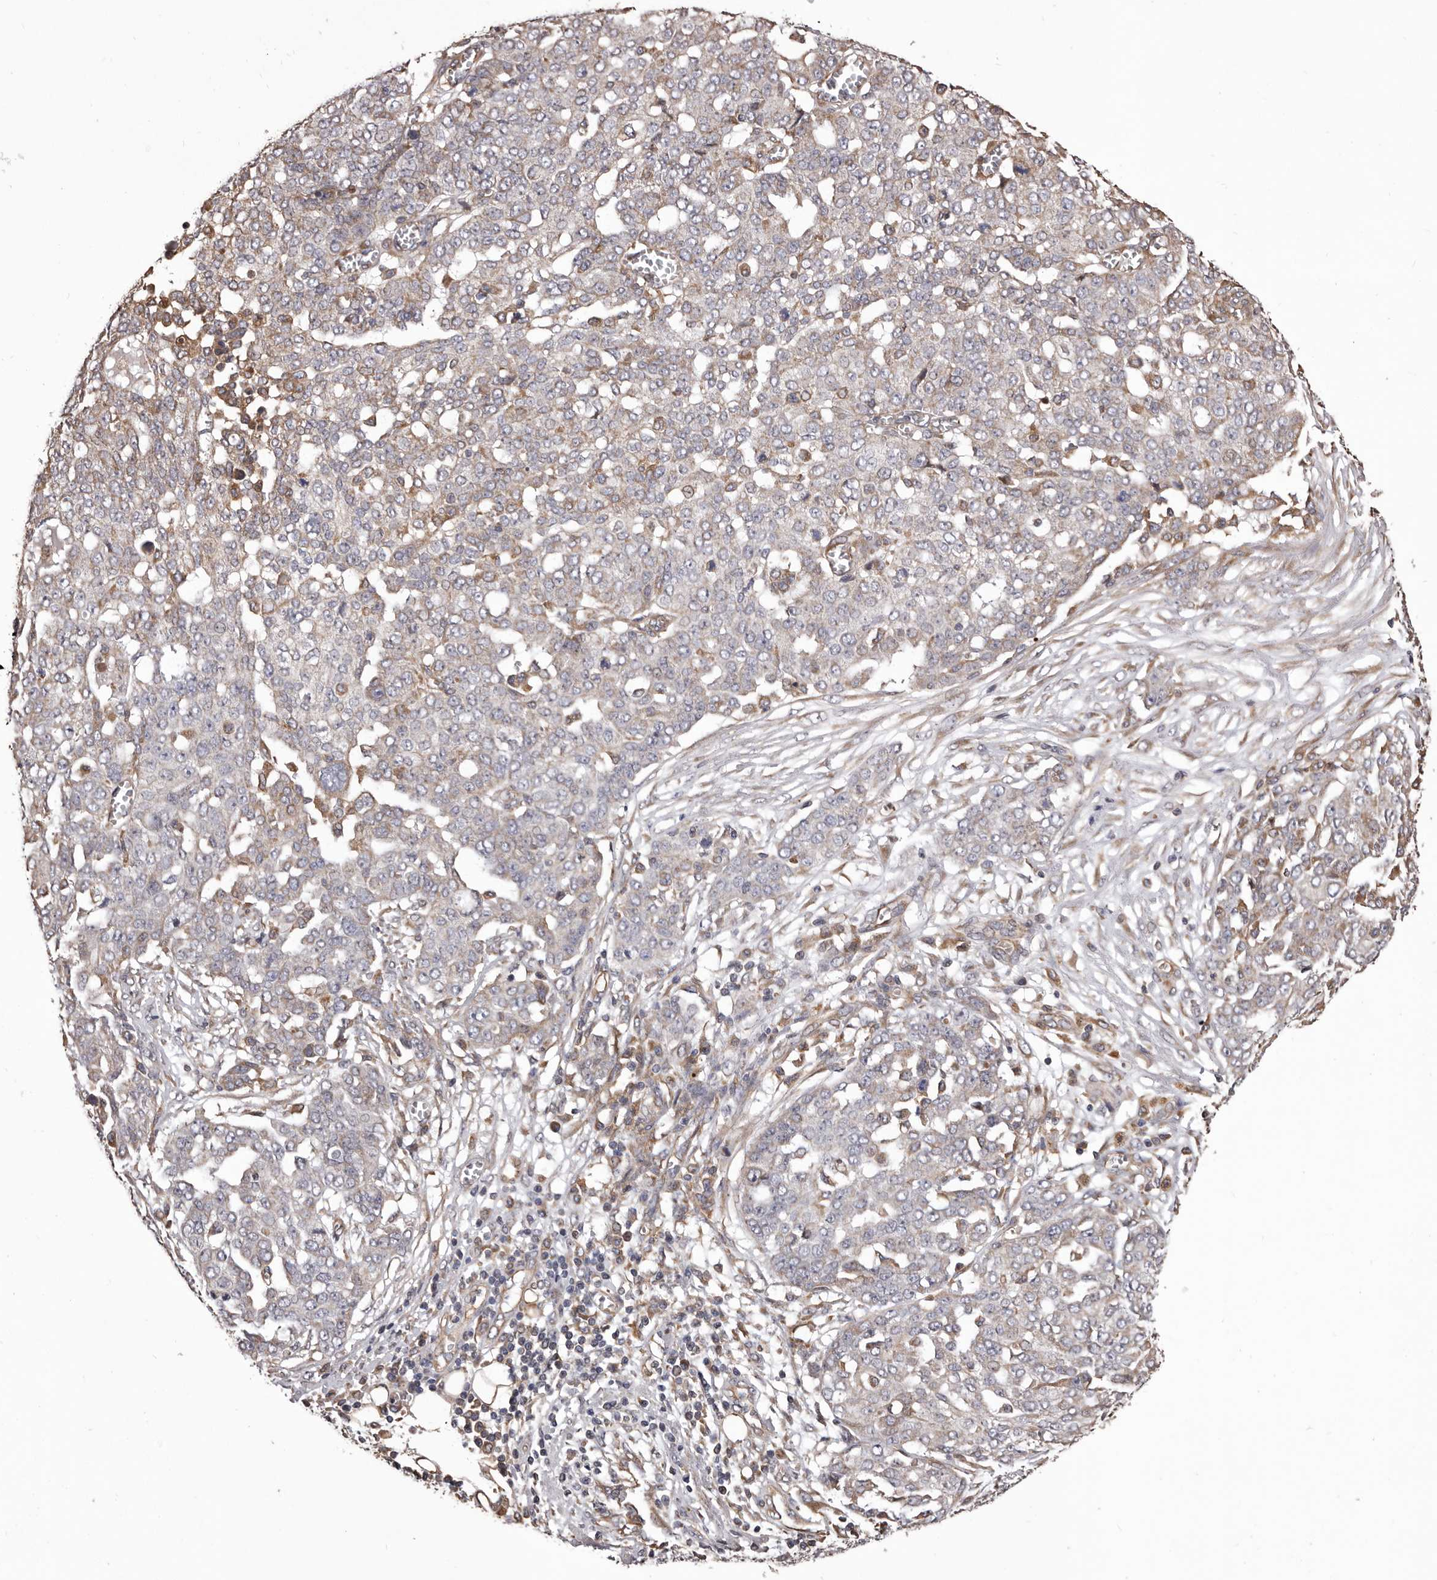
{"staining": {"intensity": "negative", "quantity": "none", "location": "none"}, "tissue": "ovarian cancer", "cell_type": "Tumor cells", "image_type": "cancer", "snomed": [{"axis": "morphology", "description": "Cystadenocarcinoma, serous, NOS"}, {"axis": "topography", "description": "Soft tissue"}, {"axis": "topography", "description": "Ovary"}], "caption": "This is a histopathology image of immunohistochemistry (IHC) staining of ovarian serous cystadenocarcinoma, which shows no positivity in tumor cells.", "gene": "CEP104", "patient": {"sex": "female", "age": 57}}